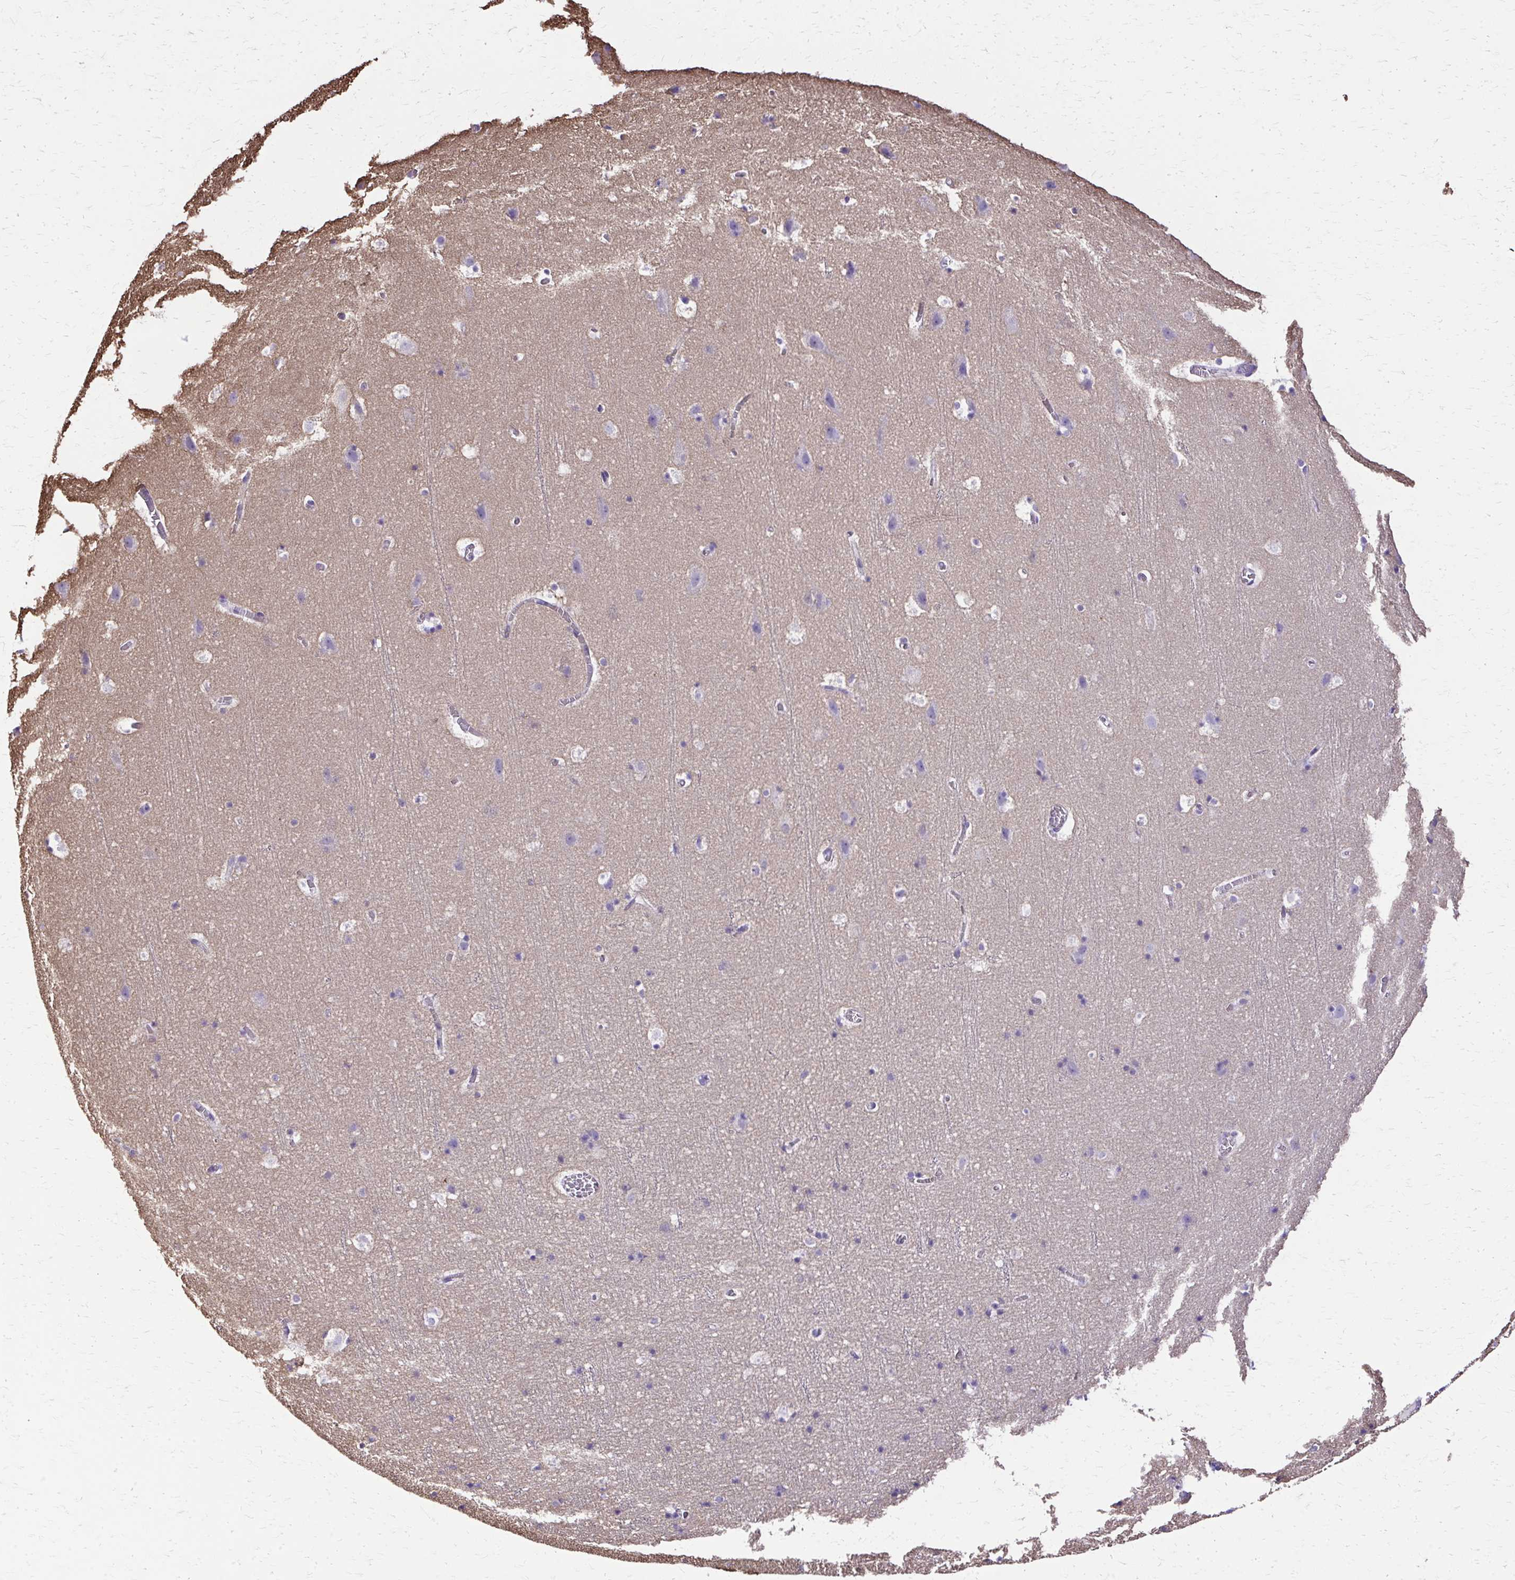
{"staining": {"intensity": "negative", "quantity": "none", "location": "none"}, "tissue": "cerebral cortex", "cell_type": "Endothelial cells", "image_type": "normal", "snomed": [{"axis": "morphology", "description": "Normal tissue, NOS"}, {"axis": "topography", "description": "Cerebral cortex"}], "caption": "A micrograph of human cerebral cortex is negative for staining in endothelial cells.", "gene": "RUNDC3B", "patient": {"sex": "female", "age": 42}}